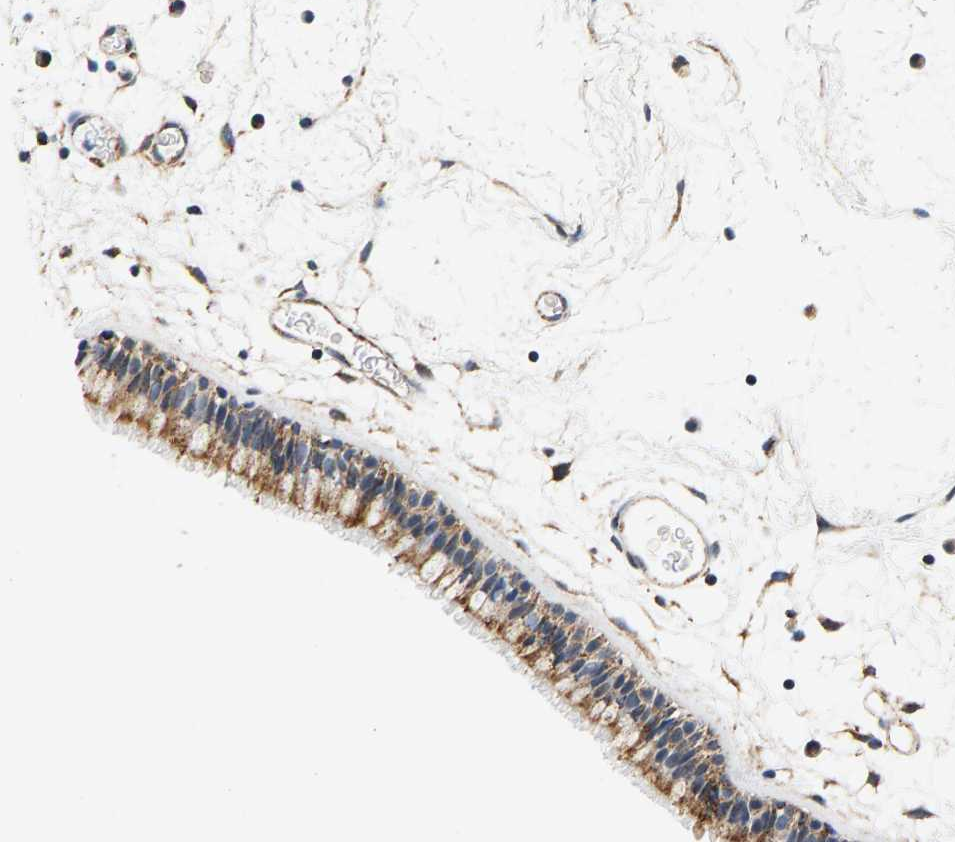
{"staining": {"intensity": "moderate", "quantity": ">75%", "location": "cytoplasmic/membranous"}, "tissue": "nasopharynx", "cell_type": "Respiratory epithelial cells", "image_type": "normal", "snomed": [{"axis": "morphology", "description": "Normal tissue, NOS"}, {"axis": "morphology", "description": "Inflammation, NOS"}, {"axis": "topography", "description": "Nasopharynx"}], "caption": "Protein staining by IHC displays moderate cytoplasmic/membranous expression in approximately >75% of respiratory epithelial cells in unremarkable nasopharynx. (IHC, brightfield microscopy, high magnification).", "gene": "PDE1A", "patient": {"sex": "male", "age": 48}}